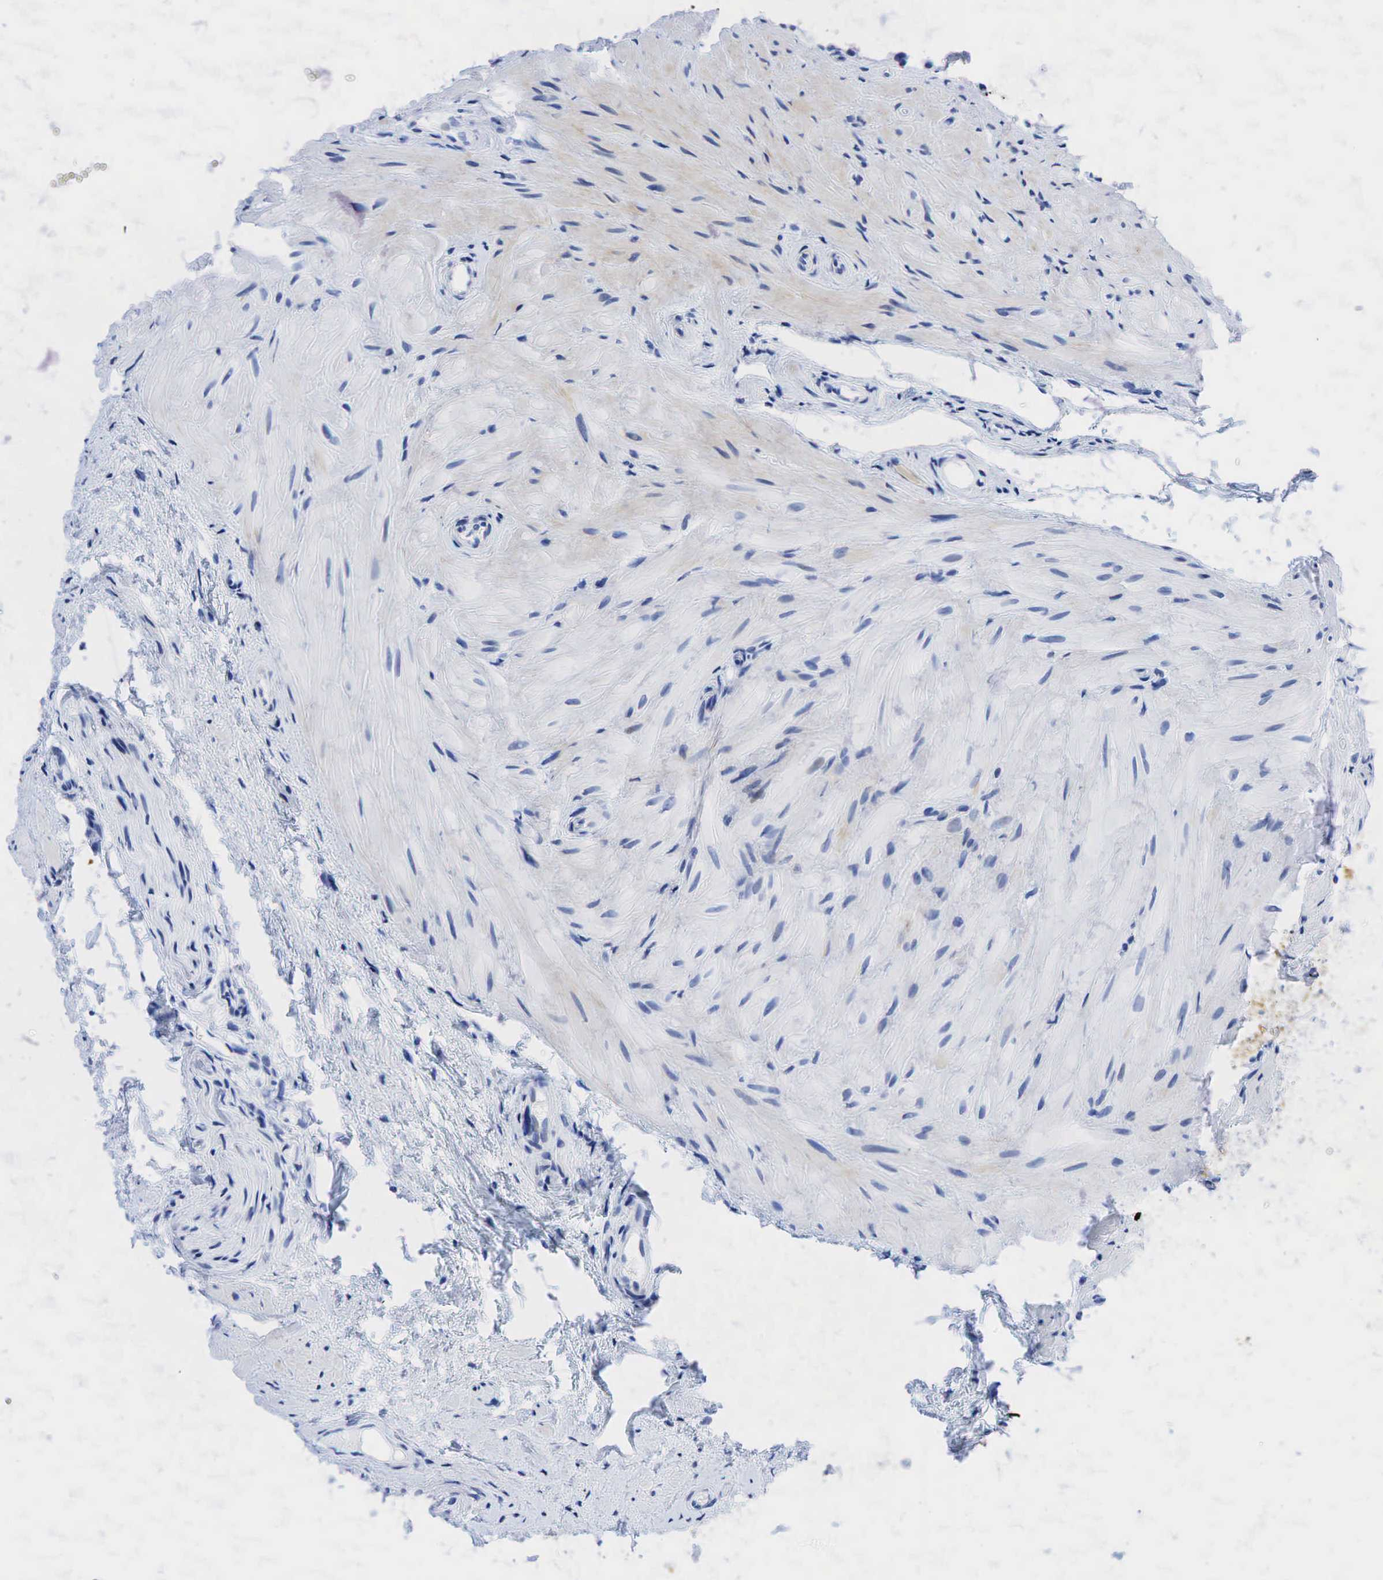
{"staining": {"intensity": "negative", "quantity": "none", "location": "none"}, "tissue": "epididymis", "cell_type": "Glandular cells", "image_type": "normal", "snomed": [{"axis": "morphology", "description": "Normal tissue, NOS"}, {"axis": "topography", "description": "Epididymis"}], "caption": "High magnification brightfield microscopy of normal epididymis stained with DAB (brown) and counterstained with hematoxylin (blue): glandular cells show no significant staining. (Brightfield microscopy of DAB immunohistochemistry (IHC) at high magnification).", "gene": "INHA", "patient": {"sex": "male", "age": 74}}